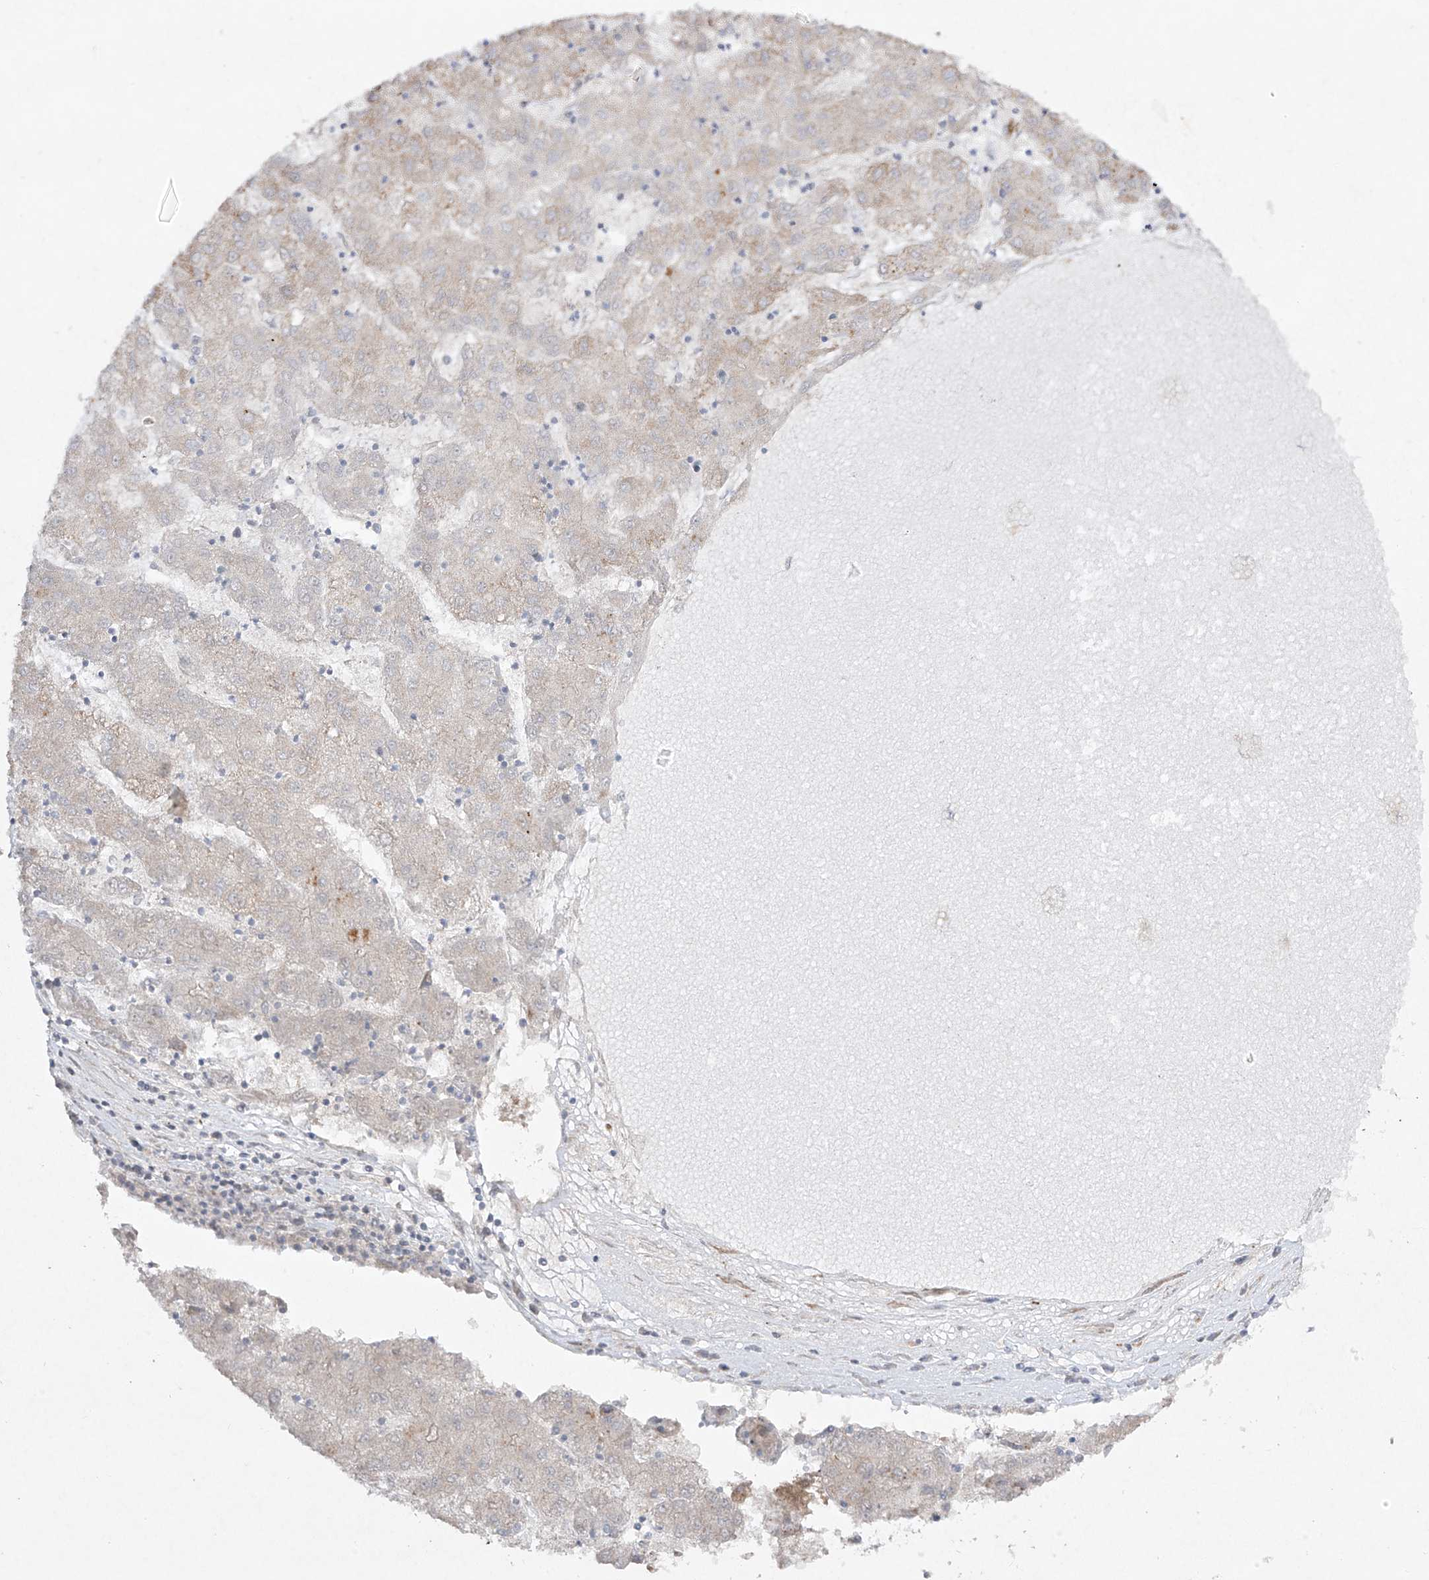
{"staining": {"intensity": "moderate", "quantity": "<25%", "location": "cytoplasmic/membranous"}, "tissue": "liver cancer", "cell_type": "Tumor cells", "image_type": "cancer", "snomed": [{"axis": "morphology", "description": "Carcinoma, Hepatocellular, NOS"}, {"axis": "topography", "description": "Liver"}], "caption": "Moderate cytoplasmic/membranous expression is seen in about <25% of tumor cells in liver hepatocellular carcinoma.", "gene": "KDM1B", "patient": {"sex": "male", "age": 72}}